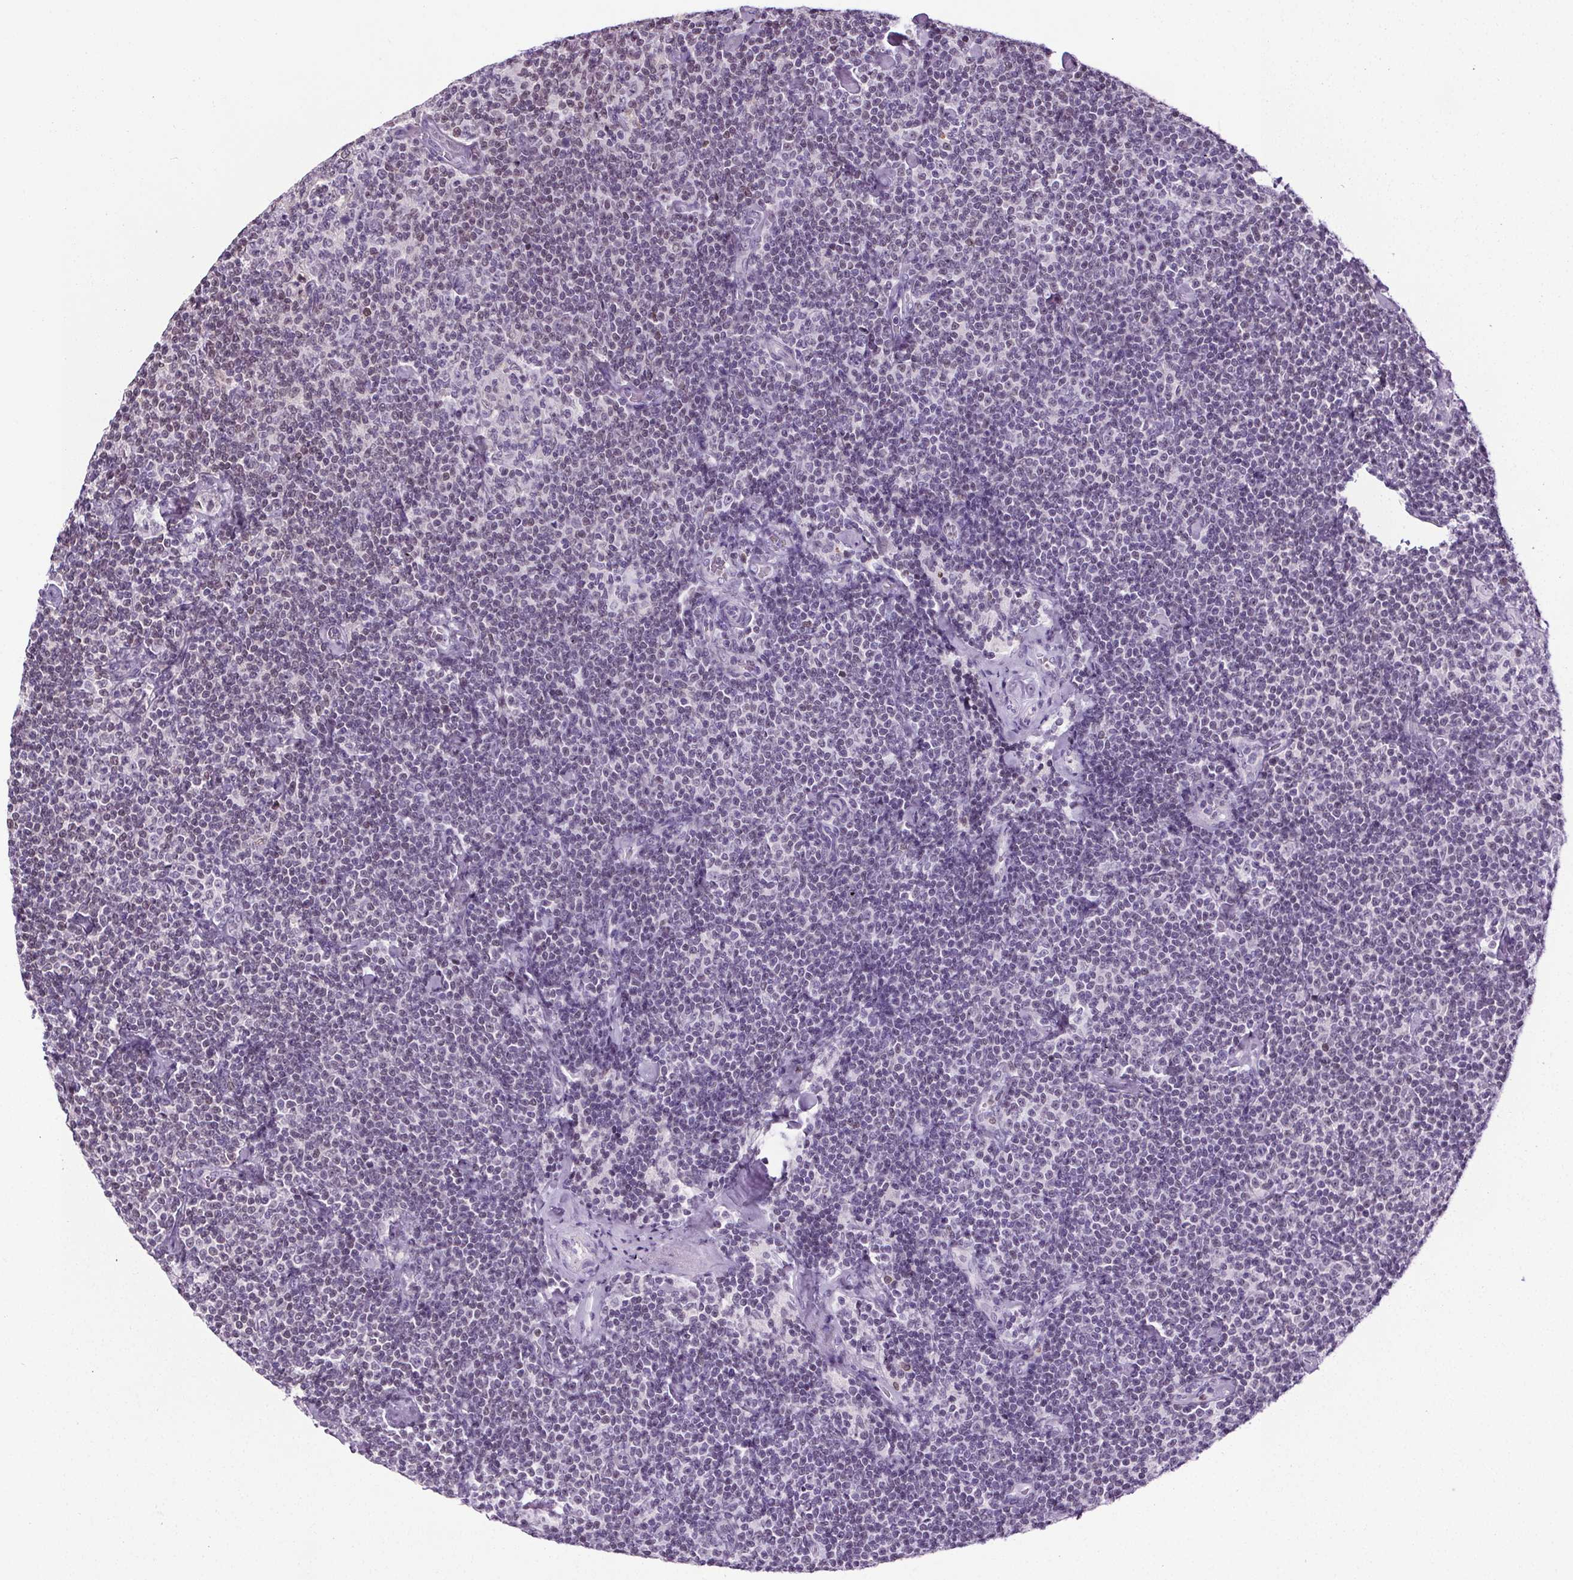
{"staining": {"intensity": "negative", "quantity": "none", "location": "none"}, "tissue": "lymphoma", "cell_type": "Tumor cells", "image_type": "cancer", "snomed": [{"axis": "morphology", "description": "Malignant lymphoma, non-Hodgkin's type, Low grade"}, {"axis": "topography", "description": "Lymph node"}], "caption": "An IHC image of lymphoma is shown. There is no staining in tumor cells of lymphoma.", "gene": "TMEM240", "patient": {"sex": "male", "age": 81}}